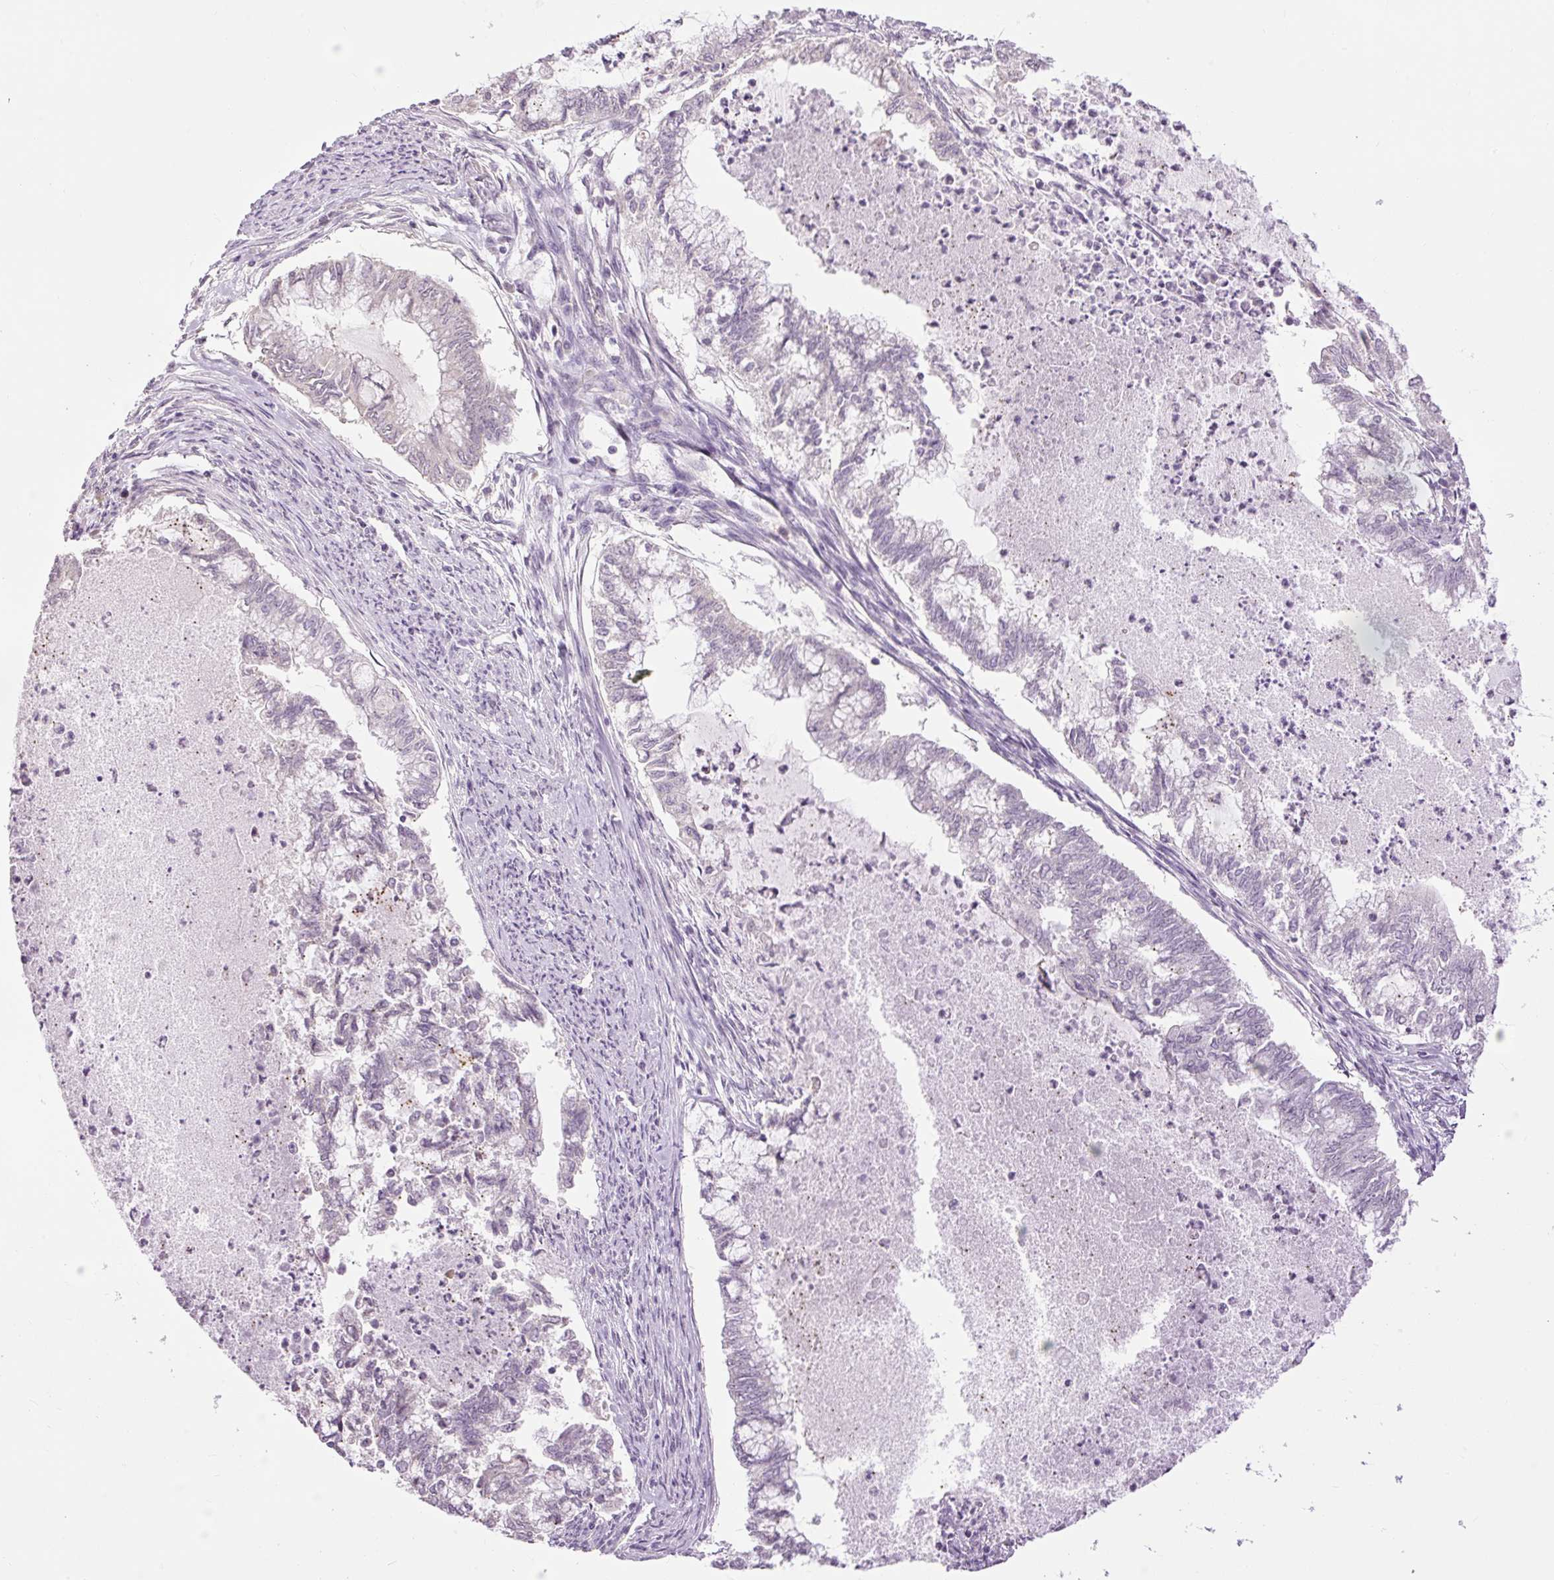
{"staining": {"intensity": "negative", "quantity": "none", "location": "none"}, "tissue": "endometrial cancer", "cell_type": "Tumor cells", "image_type": "cancer", "snomed": [{"axis": "morphology", "description": "Adenocarcinoma, NOS"}, {"axis": "topography", "description": "Endometrium"}], "caption": "This is an immunohistochemistry (IHC) photomicrograph of human endometrial adenocarcinoma. There is no staining in tumor cells.", "gene": "RACGAP1", "patient": {"sex": "female", "age": 79}}